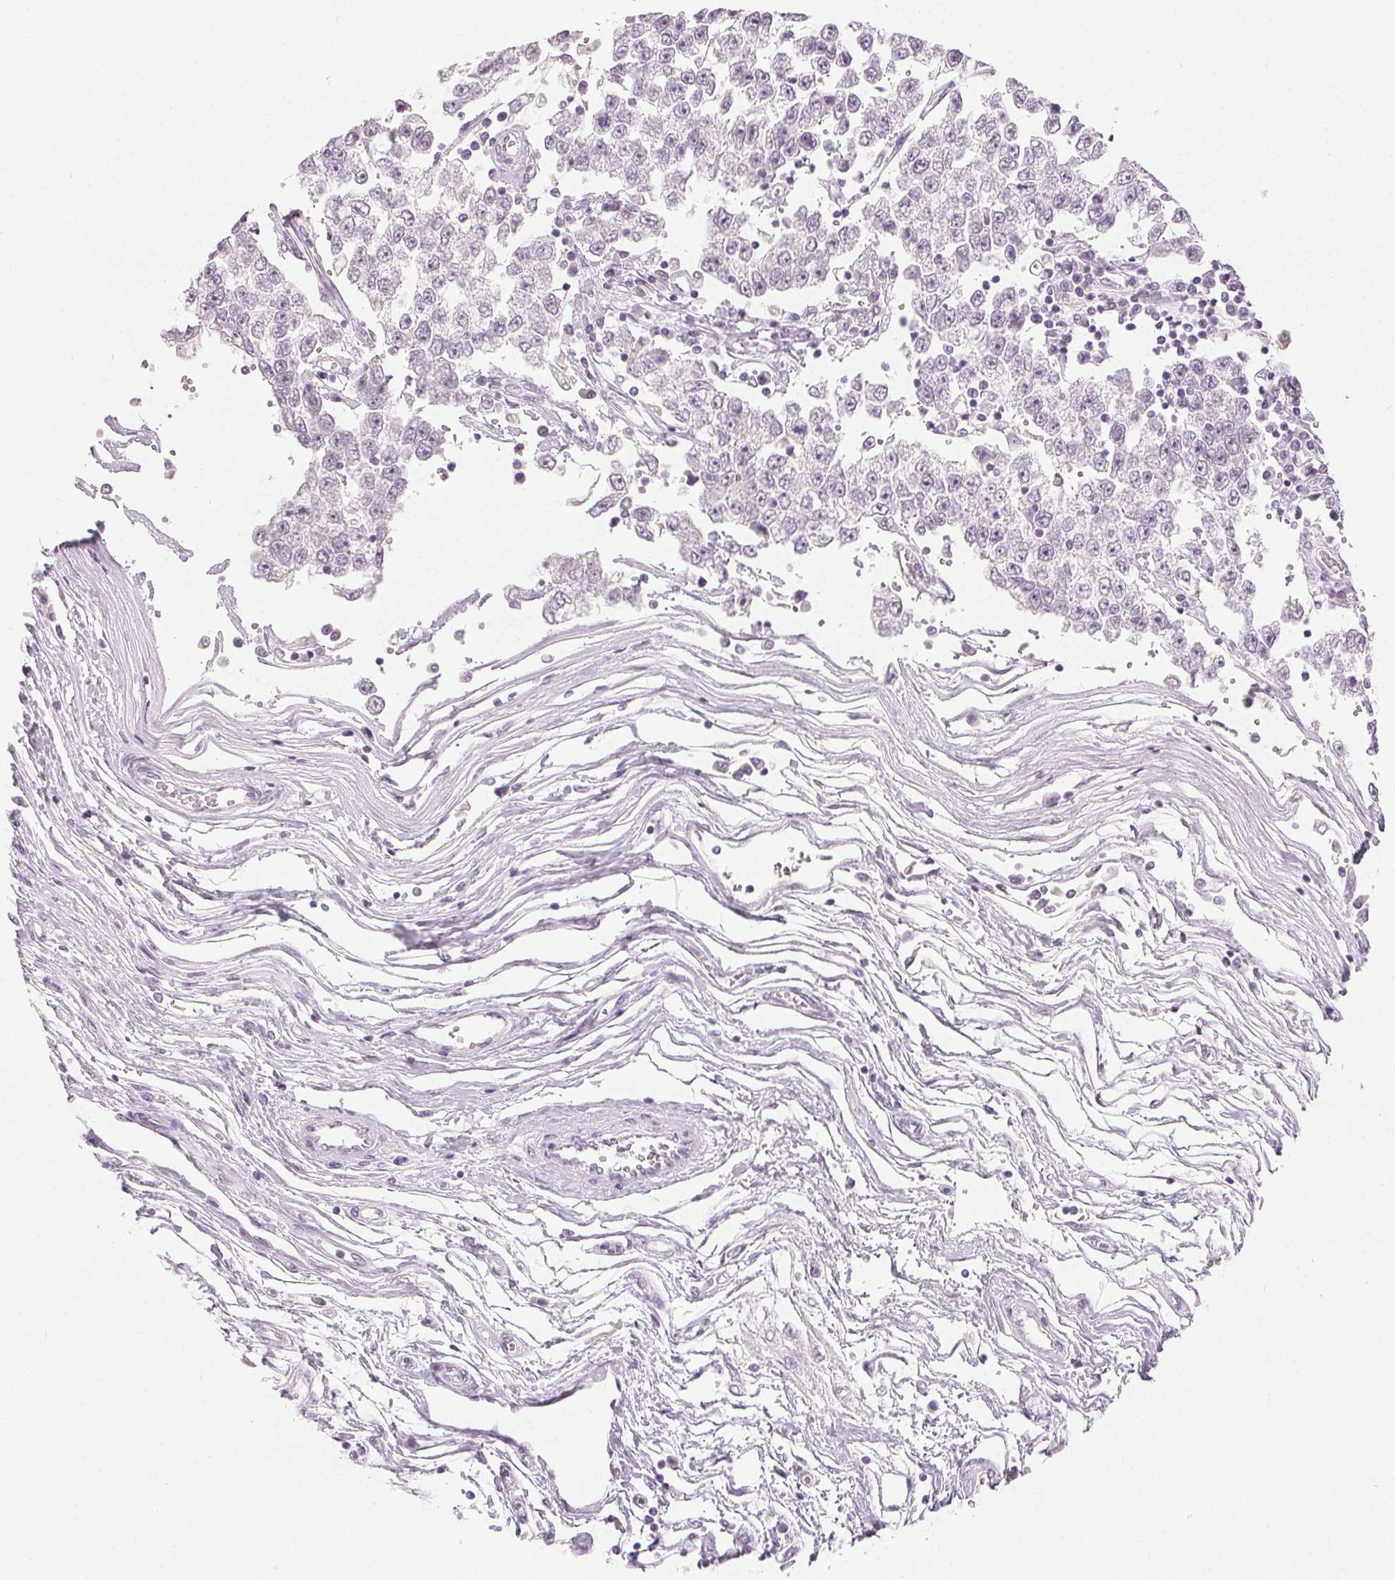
{"staining": {"intensity": "negative", "quantity": "none", "location": "none"}, "tissue": "testis cancer", "cell_type": "Tumor cells", "image_type": "cancer", "snomed": [{"axis": "morphology", "description": "Seminoma, NOS"}, {"axis": "topography", "description": "Testis"}], "caption": "Immunohistochemistry of testis seminoma shows no staining in tumor cells.", "gene": "CA12", "patient": {"sex": "male", "age": 34}}